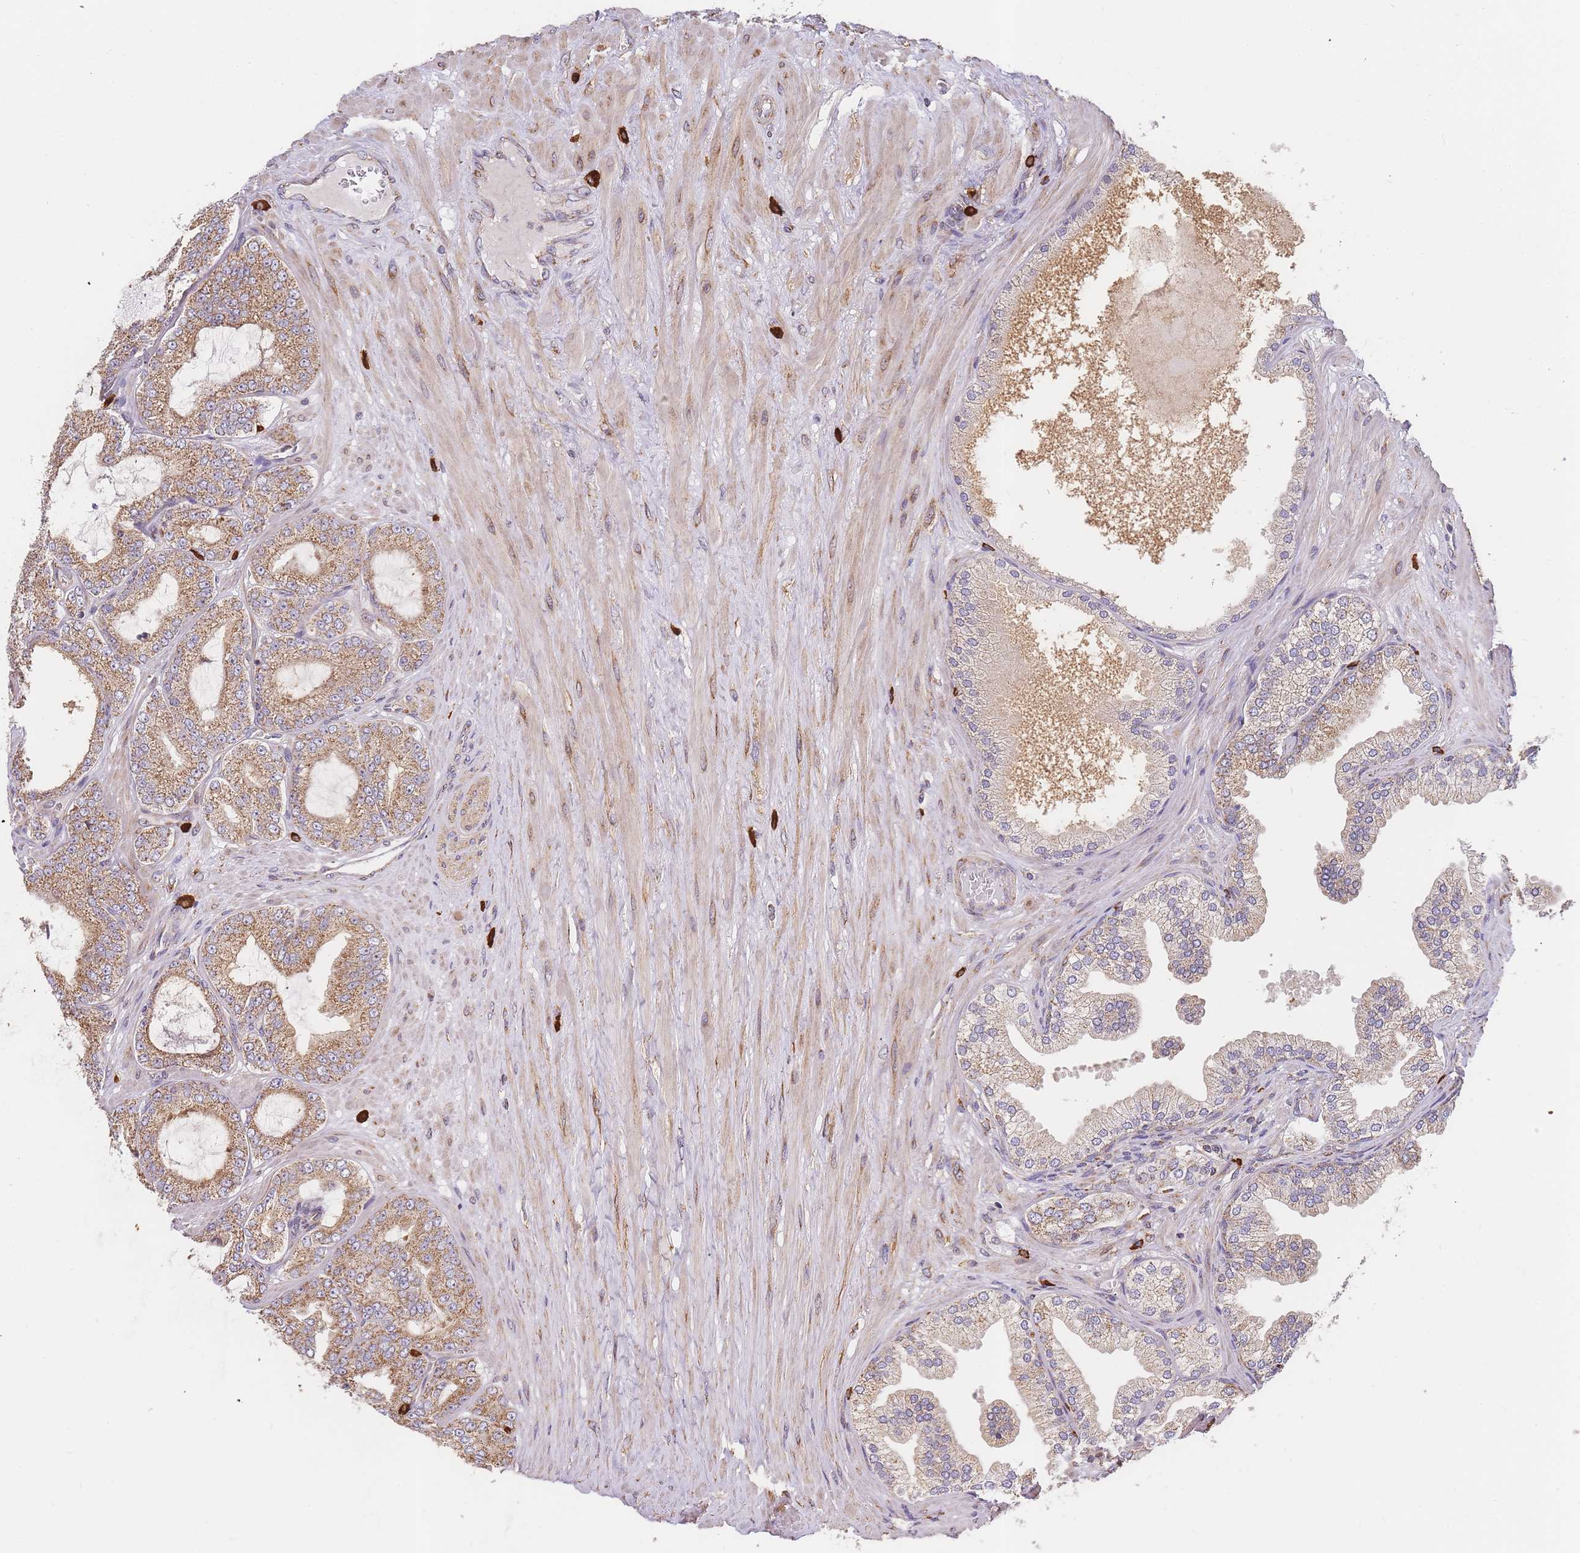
{"staining": {"intensity": "moderate", "quantity": ">75%", "location": "cytoplasmic/membranous"}, "tissue": "prostate cancer", "cell_type": "Tumor cells", "image_type": "cancer", "snomed": [{"axis": "morphology", "description": "Adenocarcinoma, Low grade"}, {"axis": "topography", "description": "Prostate"}], "caption": "Prostate adenocarcinoma (low-grade) tissue demonstrates moderate cytoplasmic/membranous positivity in about >75% of tumor cells, visualized by immunohistochemistry. (DAB (3,3'-diaminobenzidine) = brown stain, brightfield microscopy at high magnification).", "gene": "ADCY9", "patient": {"sex": "male", "age": 63}}